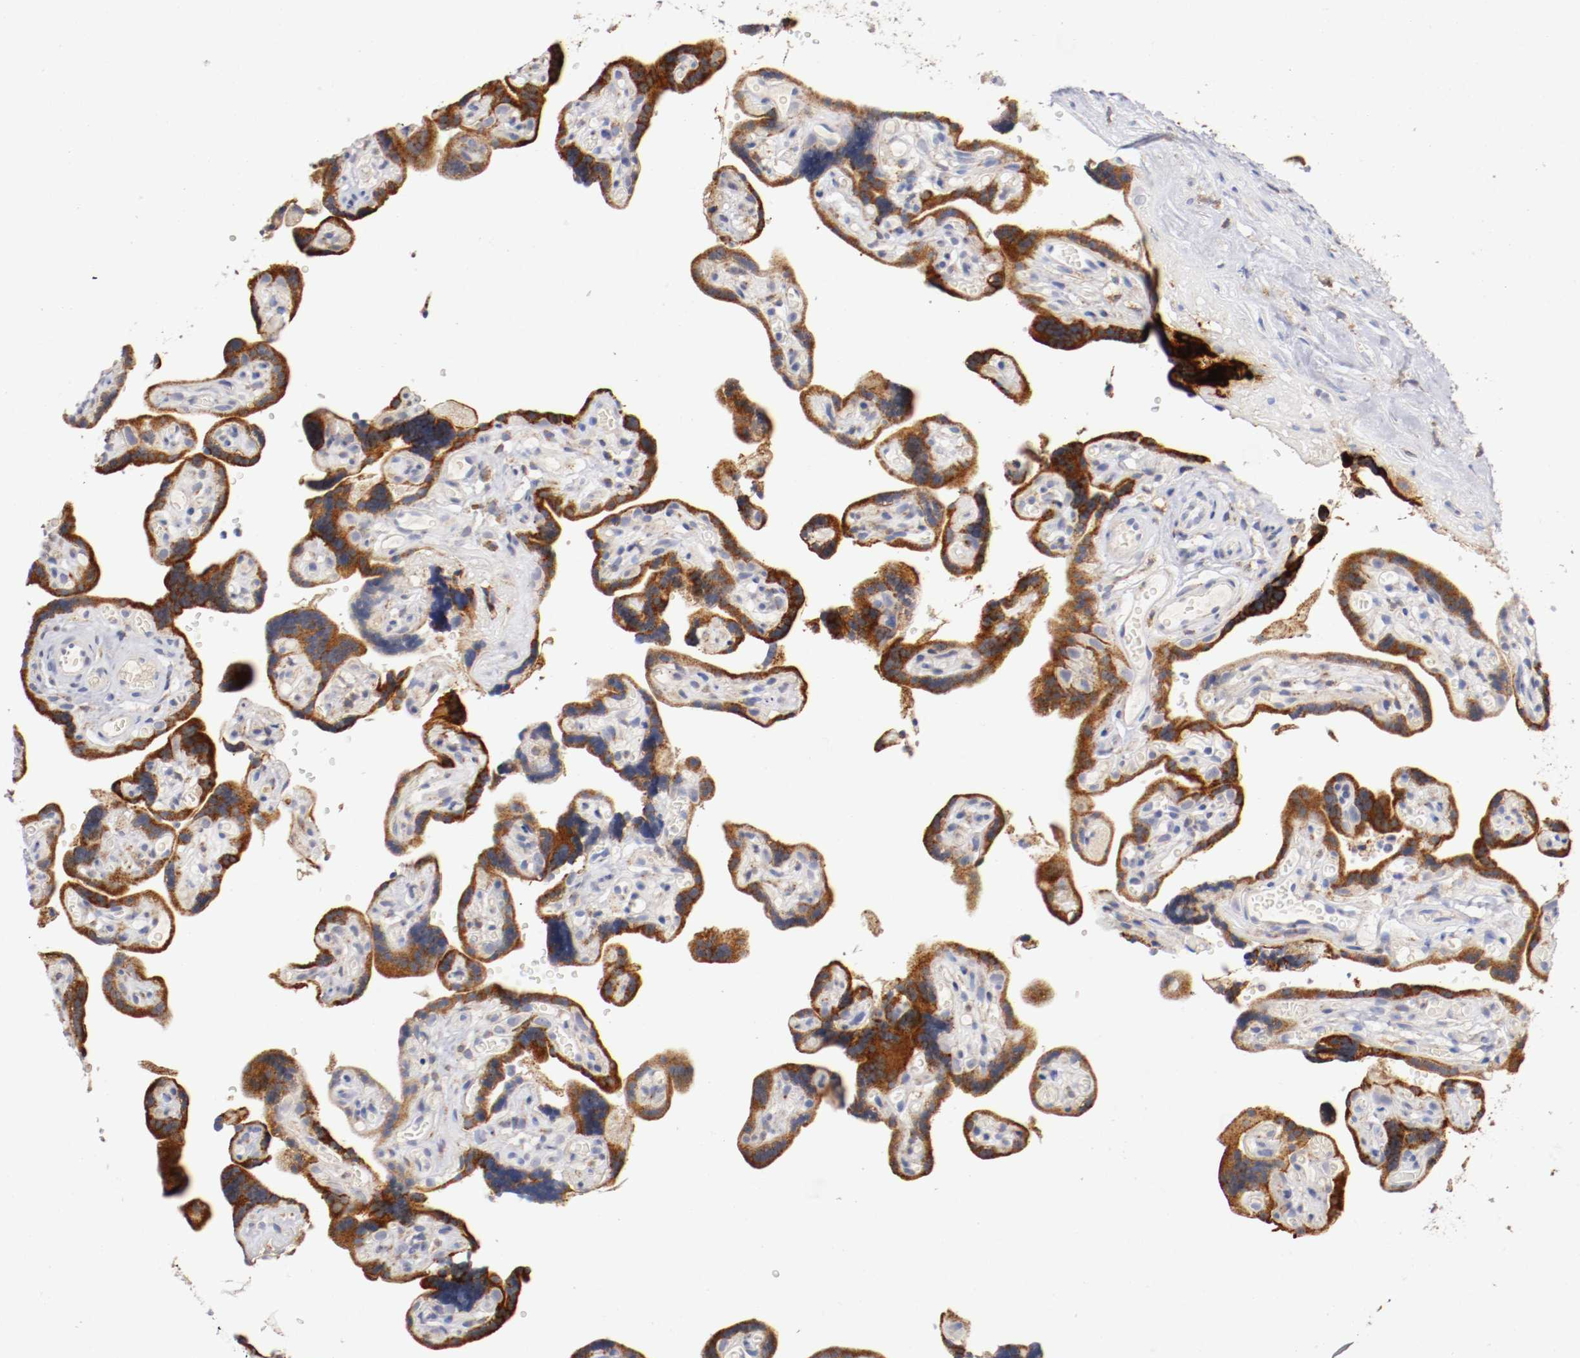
{"staining": {"intensity": "strong", "quantity": ">75%", "location": "cytoplasmic/membranous"}, "tissue": "placenta", "cell_type": "Decidual cells", "image_type": "normal", "snomed": [{"axis": "morphology", "description": "Normal tissue, NOS"}, {"axis": "topography", "description": "Placenta"}], "caption": "The photomicrograph shows staining of normal placenta, revealing strong cytoplasmic/membranous protein expression (brown color) within decidual cells.", "gene": "TRAF2", "patient": {"sex": "female", "age": 30}}